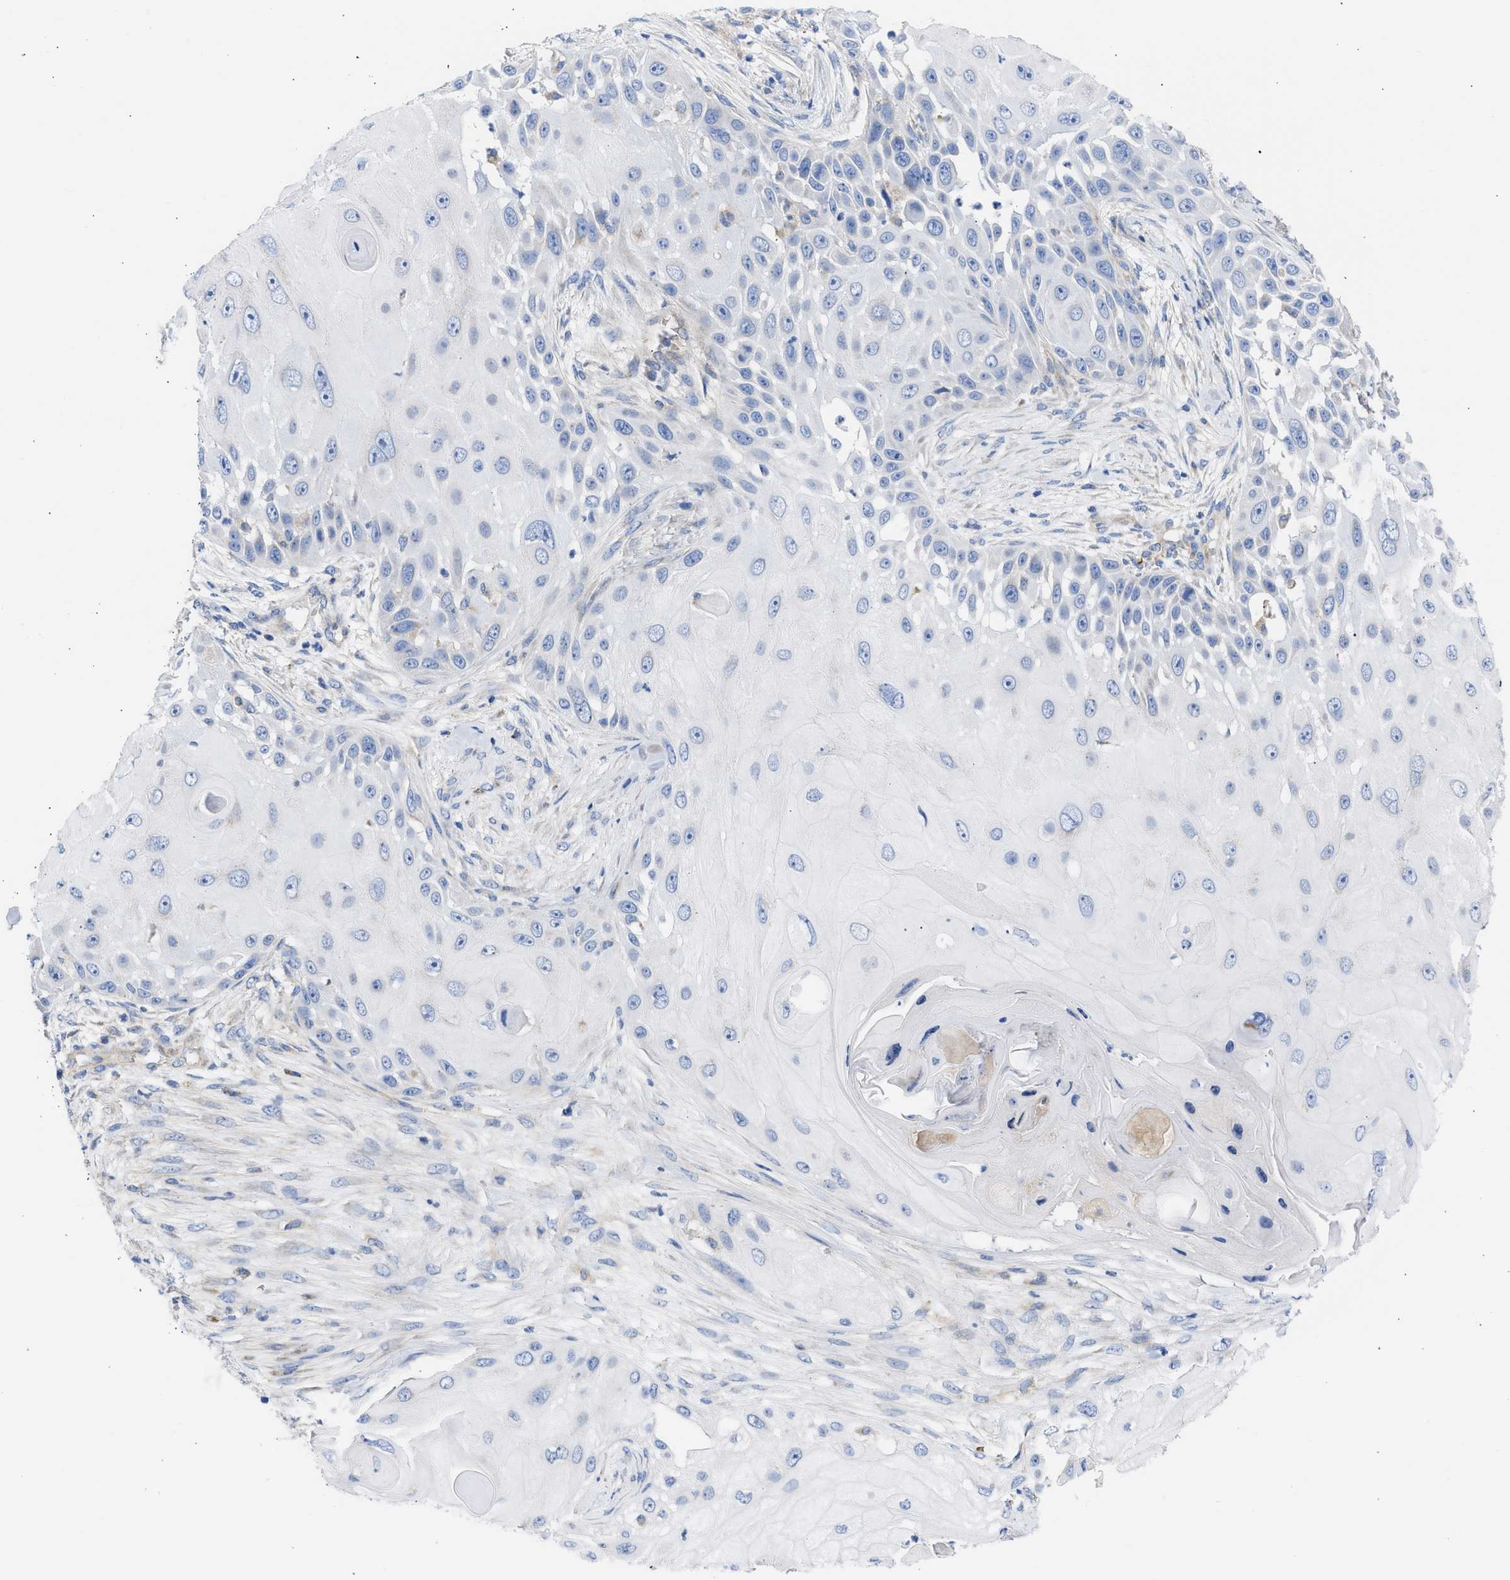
{"staining": {"intensity": "negative", "quantity": "none", "location": "none"}, "tissue": "skin cancer", "cell_type": "Tumor cells", "image_type": "cancer", "snomed": [{"axis": "morphology", "description": "Squamous cell carcinoma, NOS"}, {"axis": "topography", "description": "Skin"}], "caption": "DAB (3,3'-diaminobenzidine) immunohistochemical staining of skin cancer exhibits no significant positivity in tumor cells.", "gene": "BTG3", "patient": {"sex": "female", "age": 44}}